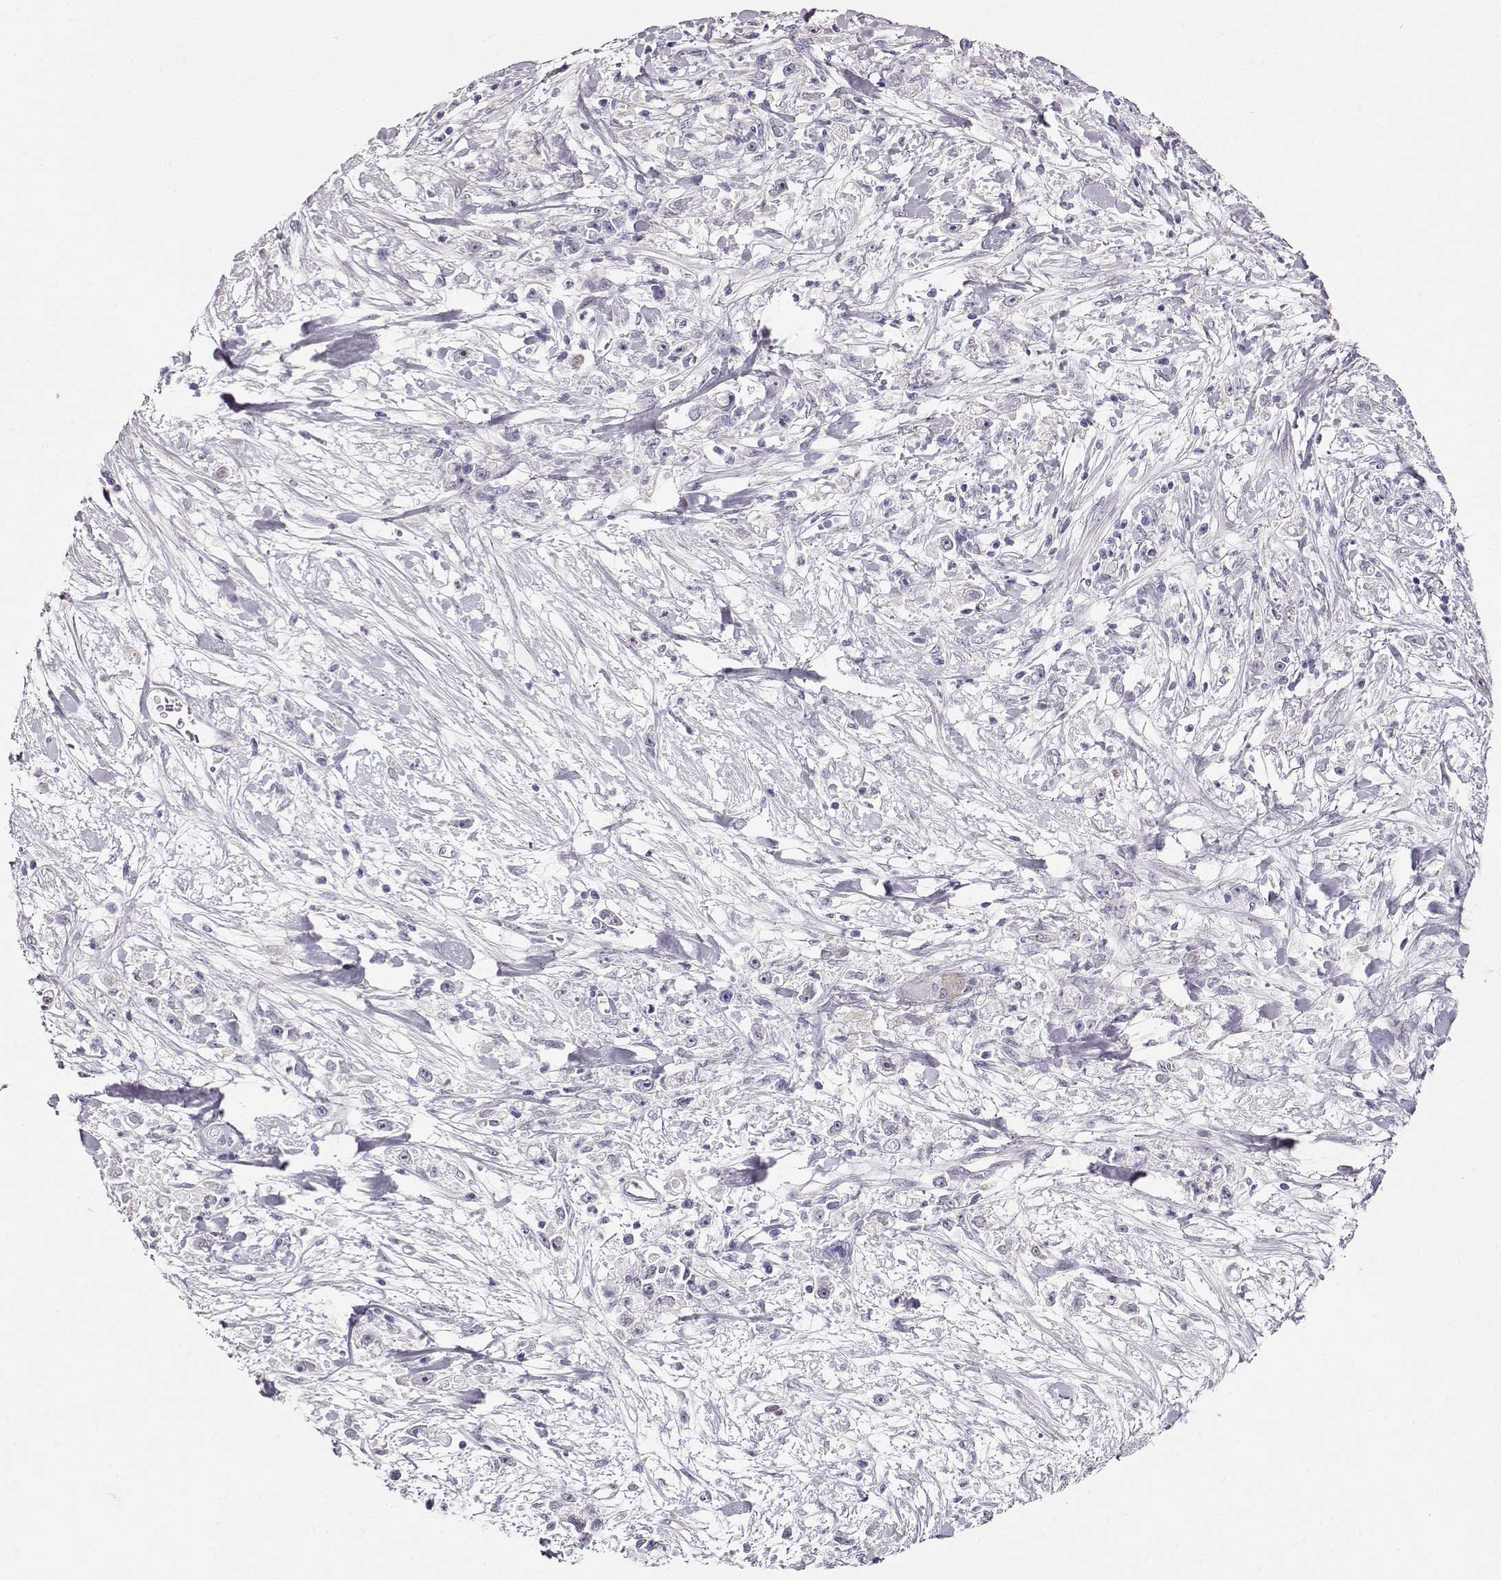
{"staining": {"intensity": "negative", "quantity": "none", "location": "none"}, "tissue": "stomach cancer", "cell_type": "Tumor cells", "image_type": "cancer", "snomed": [{"axis": "morphology", "description": "Adenocarcinoma, NOS"}, {"axis": "topography", "description": "Stomach"}], "caption": "Immunohistochemistry (IHC) of human stomach adenocarcinoma shows no positivity in tumor cells.", "gene": "CCR8", "patient": {"sex": "female", "age": 59}}